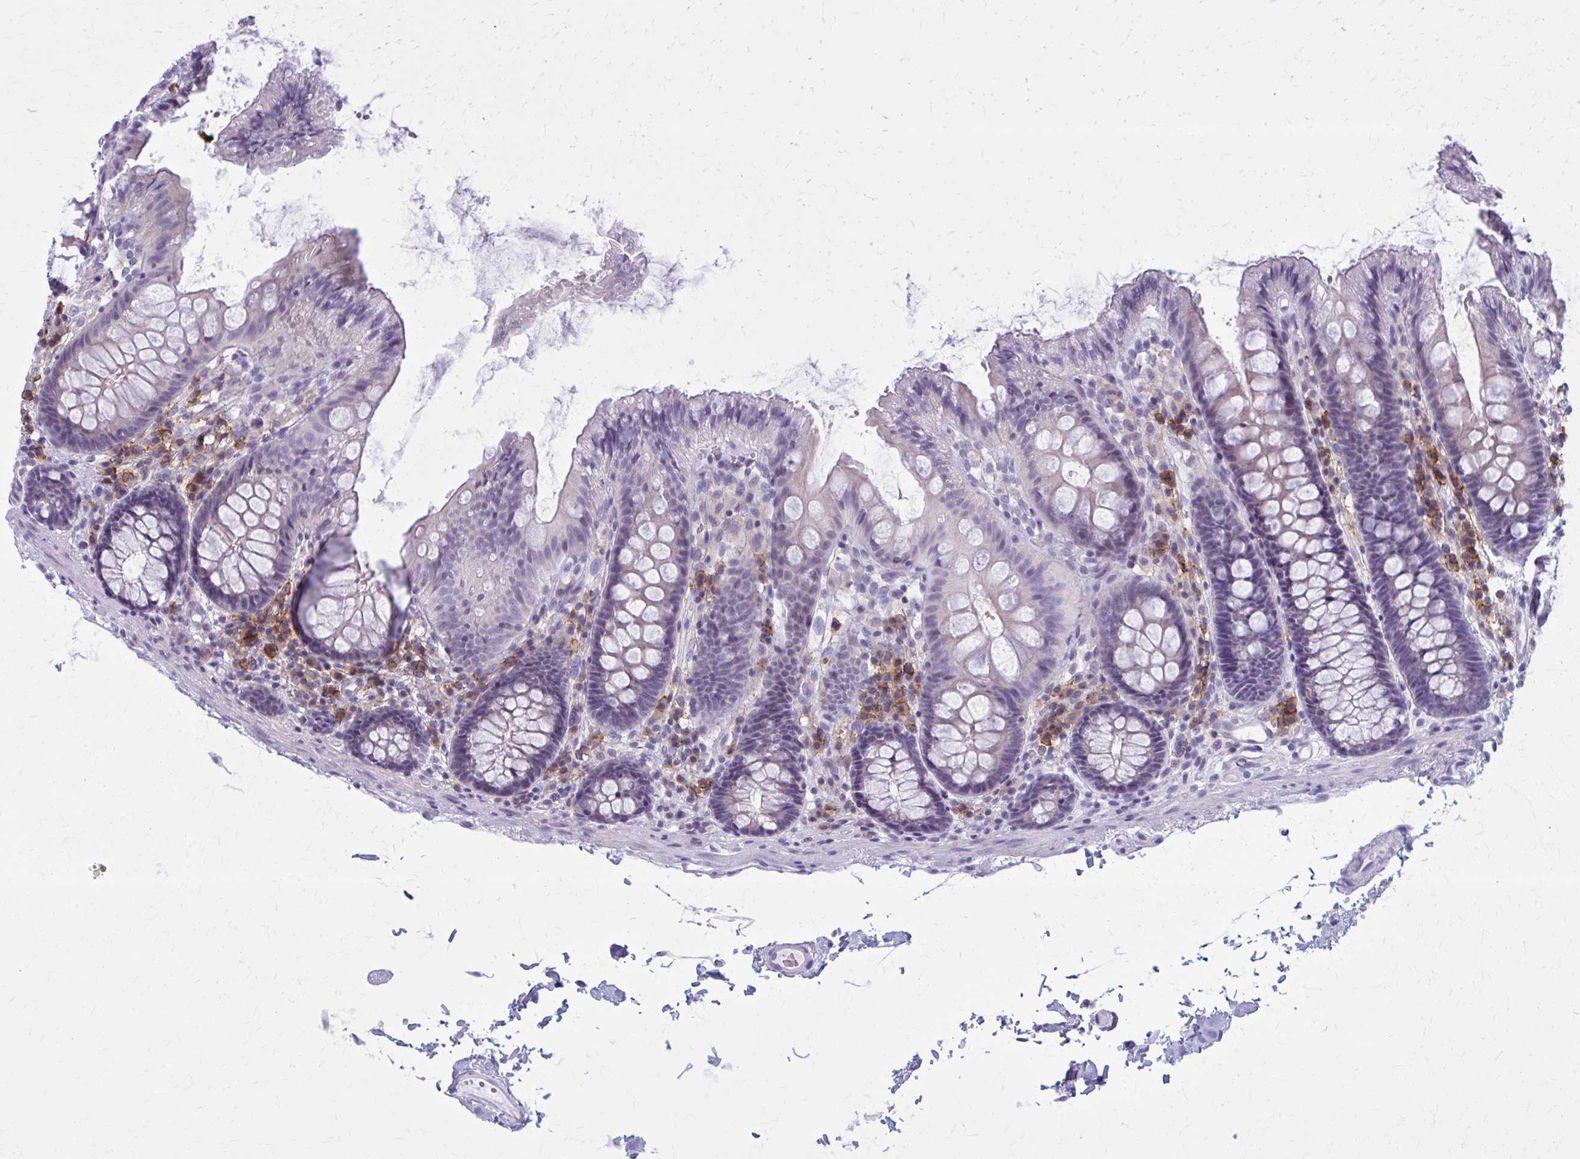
{"staining": {"intensity": "negative", "quantity": "none", "location": "none"}, "tissue": "colon", "cell_type": "Endothelial cells", "image_type": "normal", "snomed": [{"axis": "morphology", "description": "Normal tissue, NOS"}, {"axis": "topography", "description": "Colon"}], "caption": "Endothelial cells are negative for protein expression in unremarkable human colon. The staining is performed using DAB brown chromogen with nuclei counter-stained in using hematoxylin.", "gene": "CD38", "patient": {"sex": "male", "age": 84}}